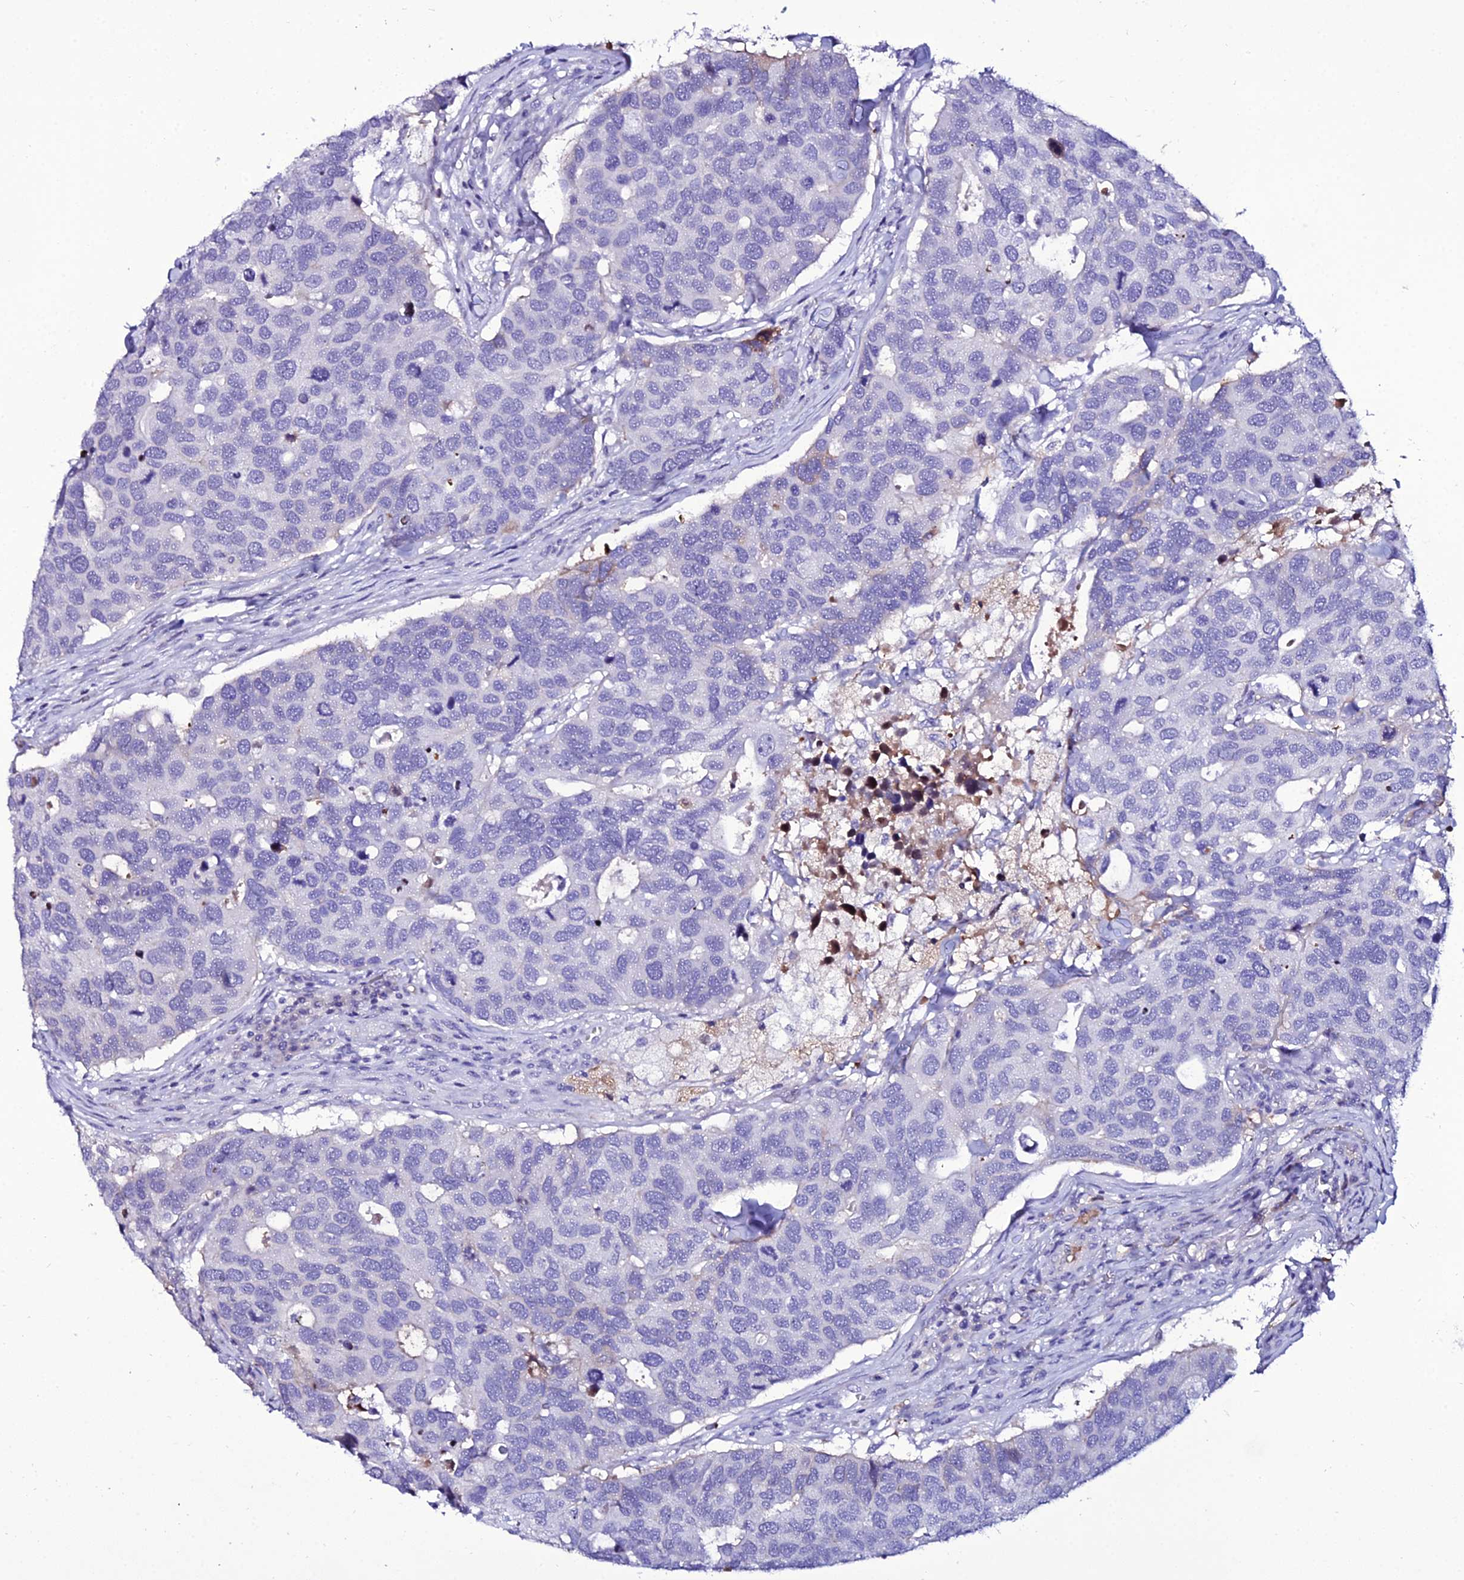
{"staining": {"intensity": "negative", "quantity": "none", "location": "none"}, "tissue": "breast cancer", "cell_type": "Tumor cells", "image_type": "cancer", "snomed": [{"axis": "morphology", "description": "Duct carcinoma"}, {"axis": "topography", "description": "Breast"}], "caption": "Immunohistochemical staining of intraductal carcinoma (breast) exhibits no significant positivity in tumor cells.", "gene": "DEFB132", "patient": {"sex": "female", "age": 83}}